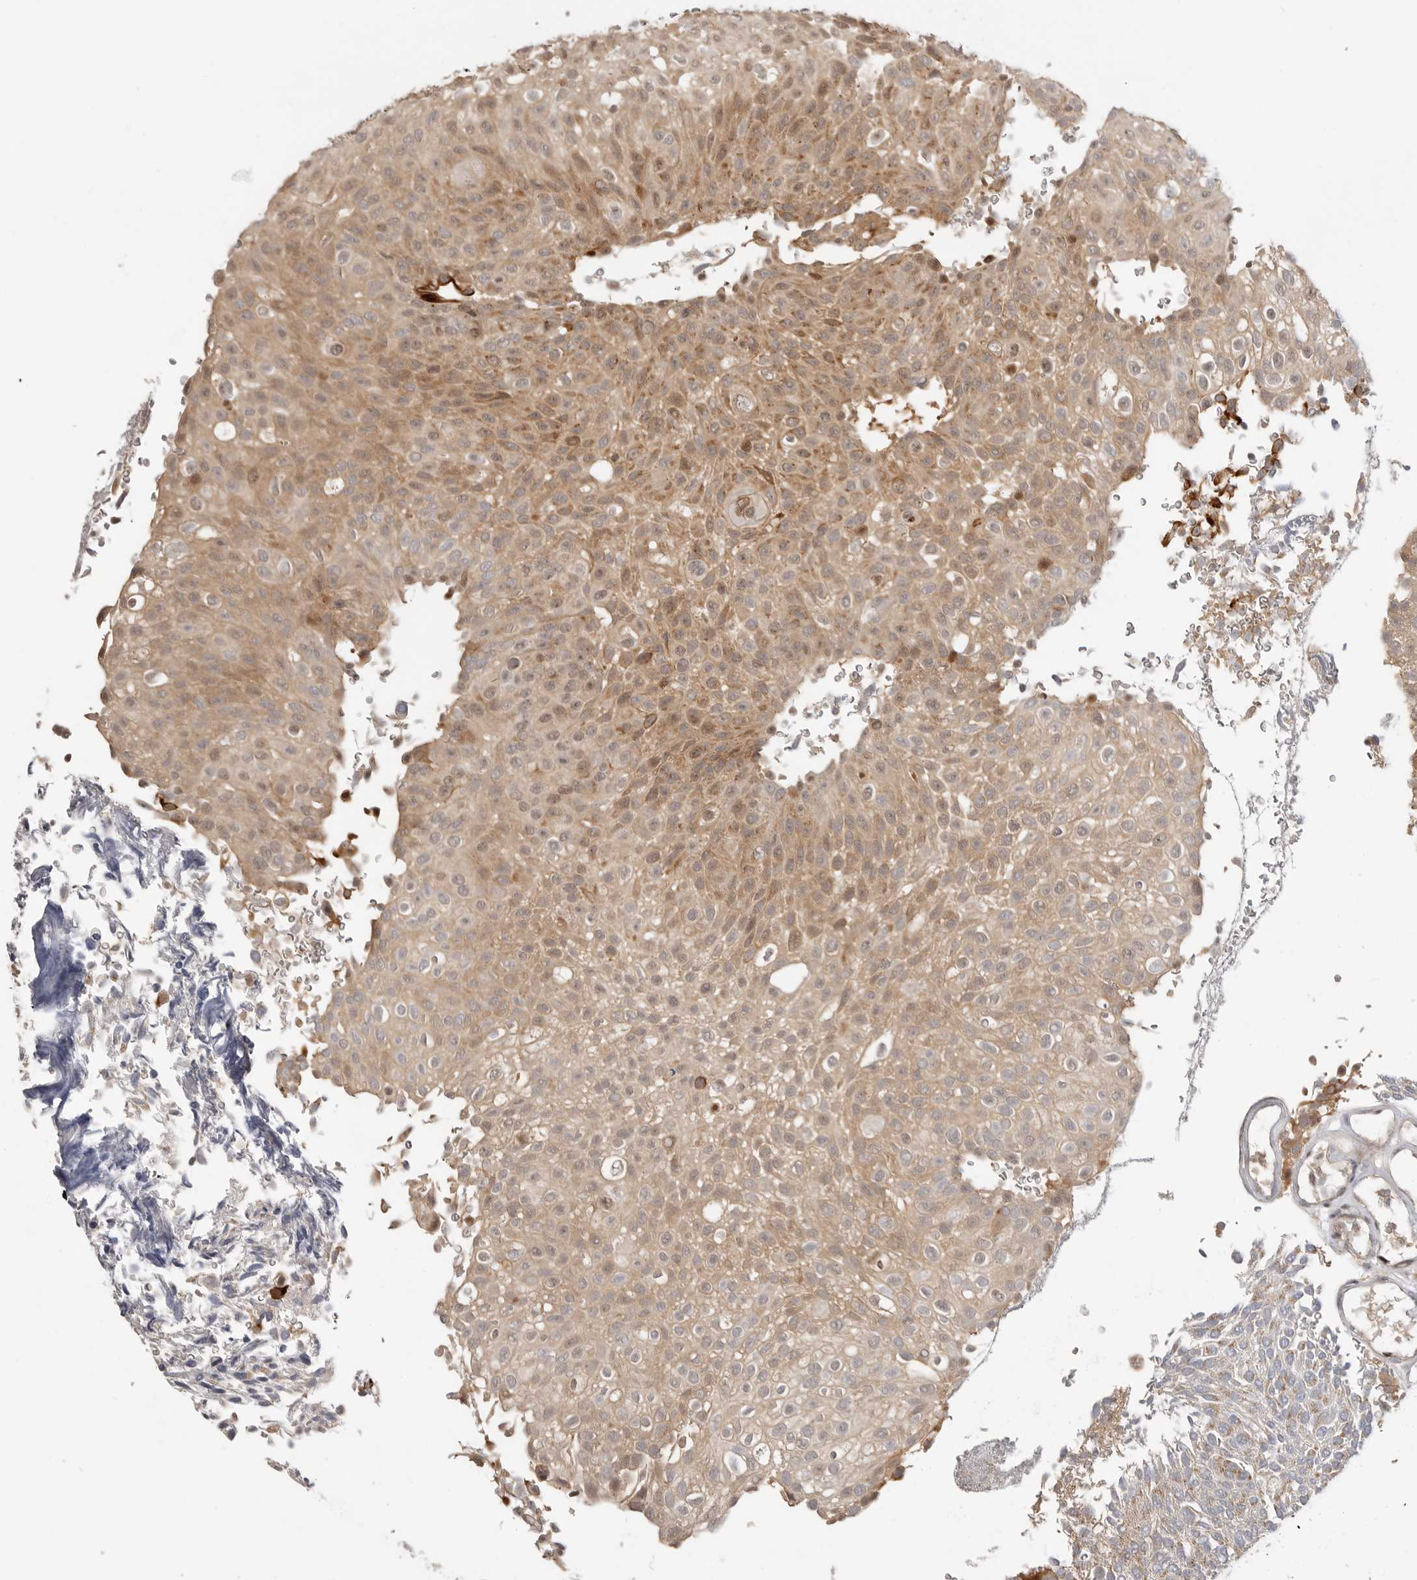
{"staining": {"intensity": "moderate", "quantity": ">75%", "location": "cytoplasmic/membranous"}, "tissue": "urothelial cancer", "cell_type": "Tumor cells", "image_type": "cancer", "snomed": [{"axis": "morphology", "description": "Urothelial carcinoma, Low grade"}, {"axis": "topography", "description": "Urinary bladder"}], "caption": "Immunohistochemistry image of human low-grade urothelial carcinoma stained for a protein (brown), which exhibits medium levels of moderate cytoplasmic/membranous expression in approximately >75% of tumor cells.", "gene": "ALKAL1", "patient": {"sex": "male", "age": 78}}